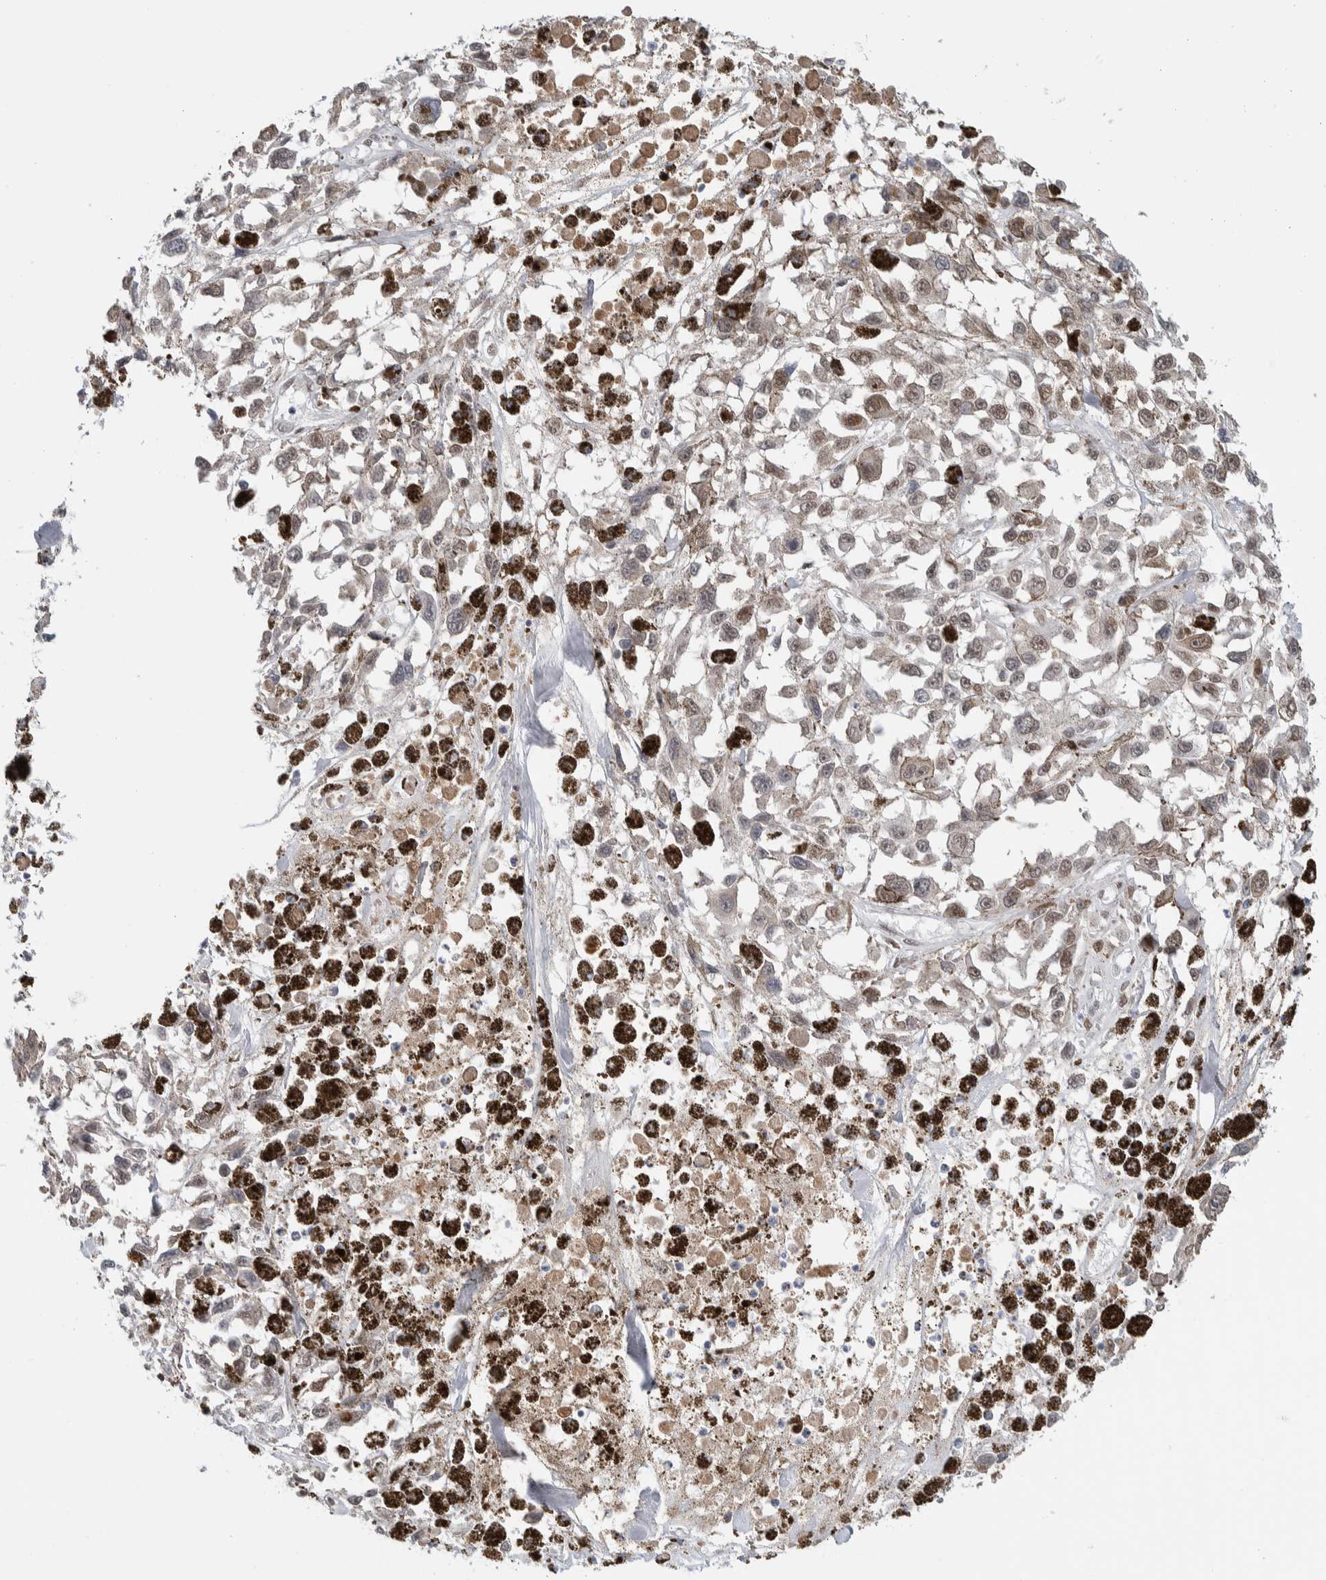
{"staining": {"intensity": "weak", "quantity": ">75%", "location": "nuclear"}, "tissue": "melanoma", "cell_type": "Tumor cells", "image_type": "cancer", "snomed": [{"axis": "morphology", "description": "Malignant melanoma, Metastatic site"}, {"axis": "topography", "description": "Lymph node"}], "caption": "A brown stain shows weak nuclear staining of a protein in human melanoma tumor cells. (brown staining indicates protein expression, while blue staining denotes nuclei).", "gene": "PRMT1", "patient": {"sex": "male", "age": 59}}